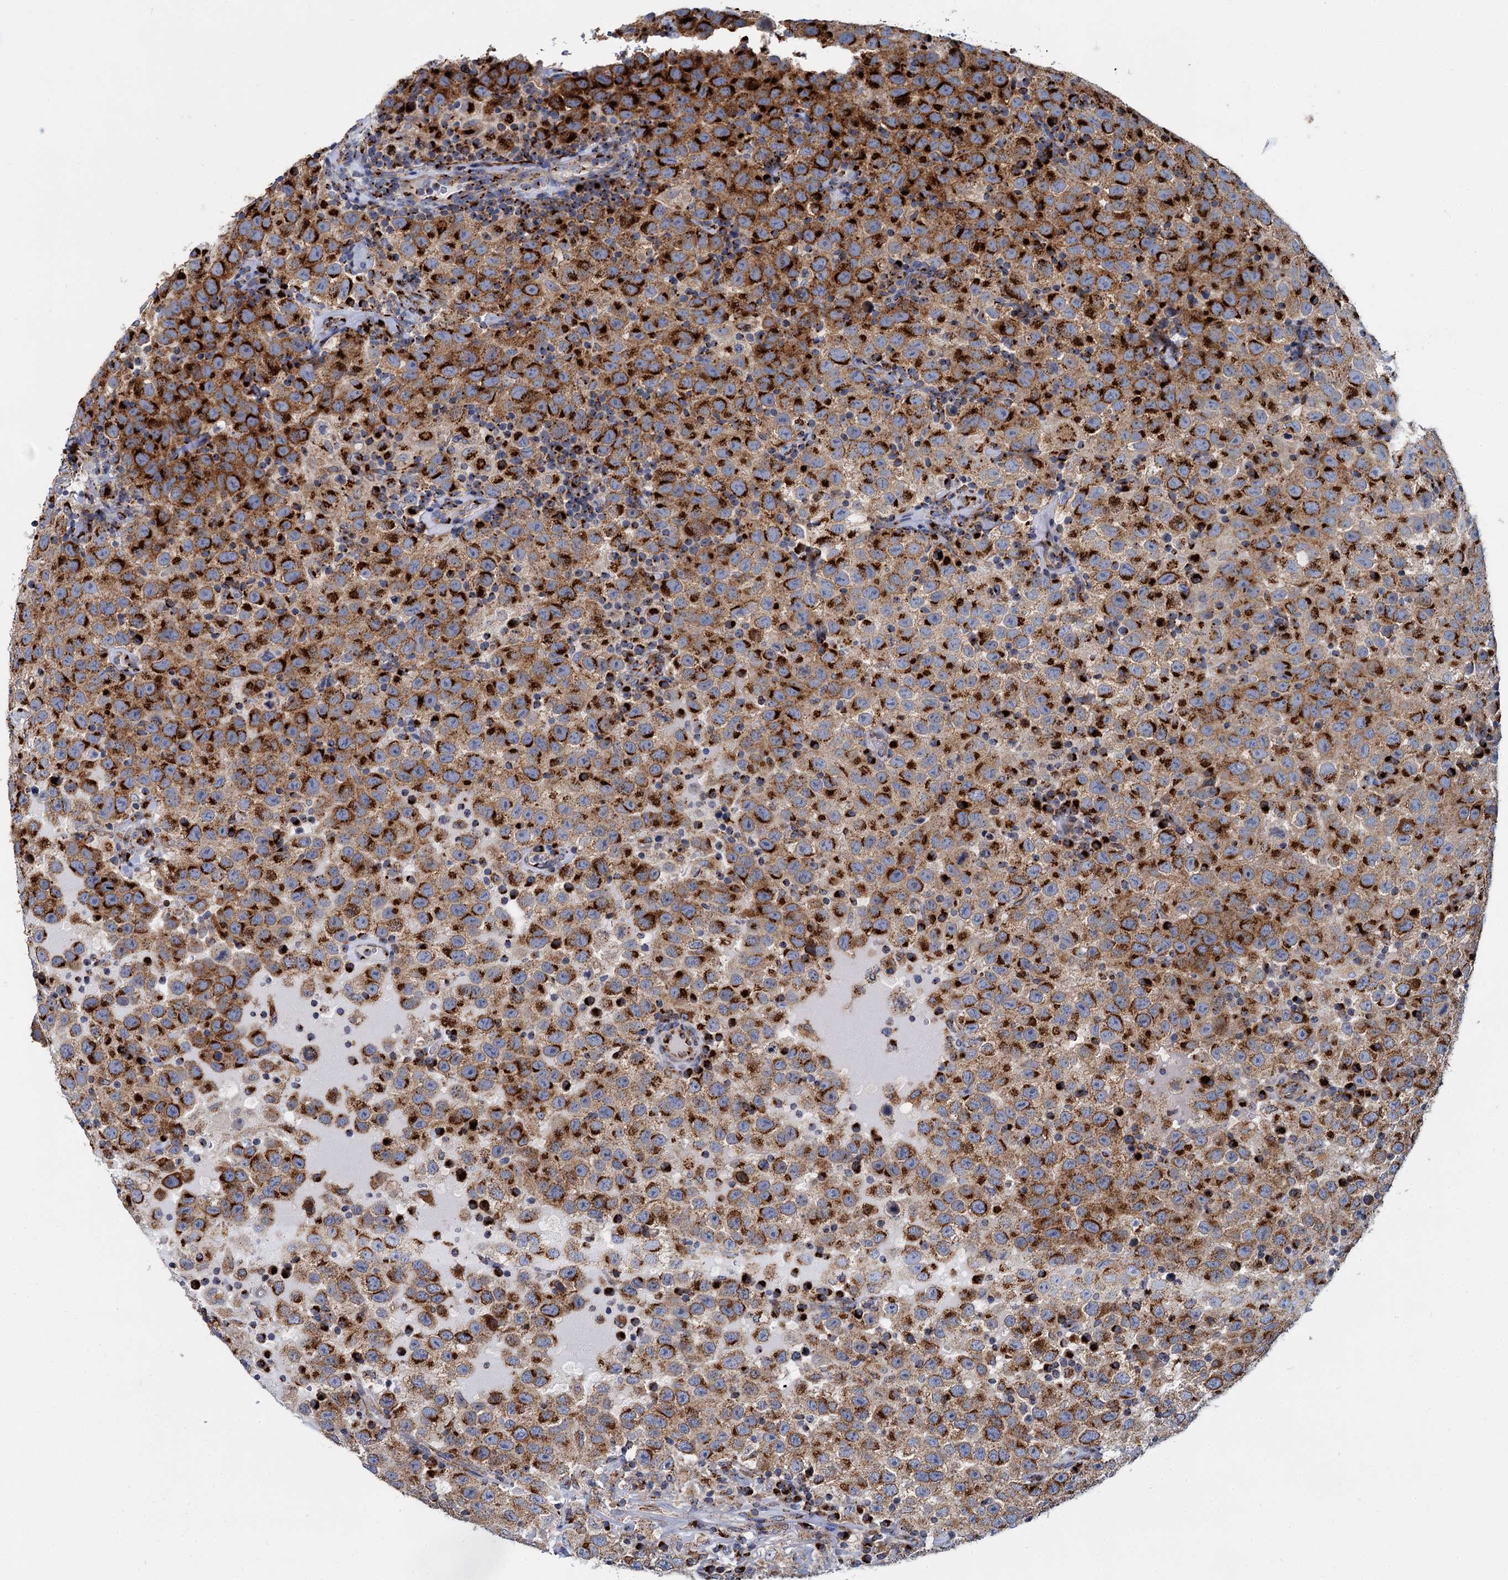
{"staining": {"intensity": "strong", "quantity": ">75%", "location": "cytoplasmic/membranous"}, "tissue": "testis cancer", "cell_type": "Tumor cells", "image_type": "cancer", "snomed": [{"axis": "morphology", "description": "Seminoma, NOS"}, {"axis": "topography", "description": "Testis"}], "caption": "This photomicrograph shows testis seminoma stained with immunohistochemistry to label a protein in brown. The cytoplasmic/membranous of tumor cells show strong positivity for the protein. Nuclei are counter-stained blue.", "gene": "SUPT20H", "patient": {"sex": "male", "age": 41}}